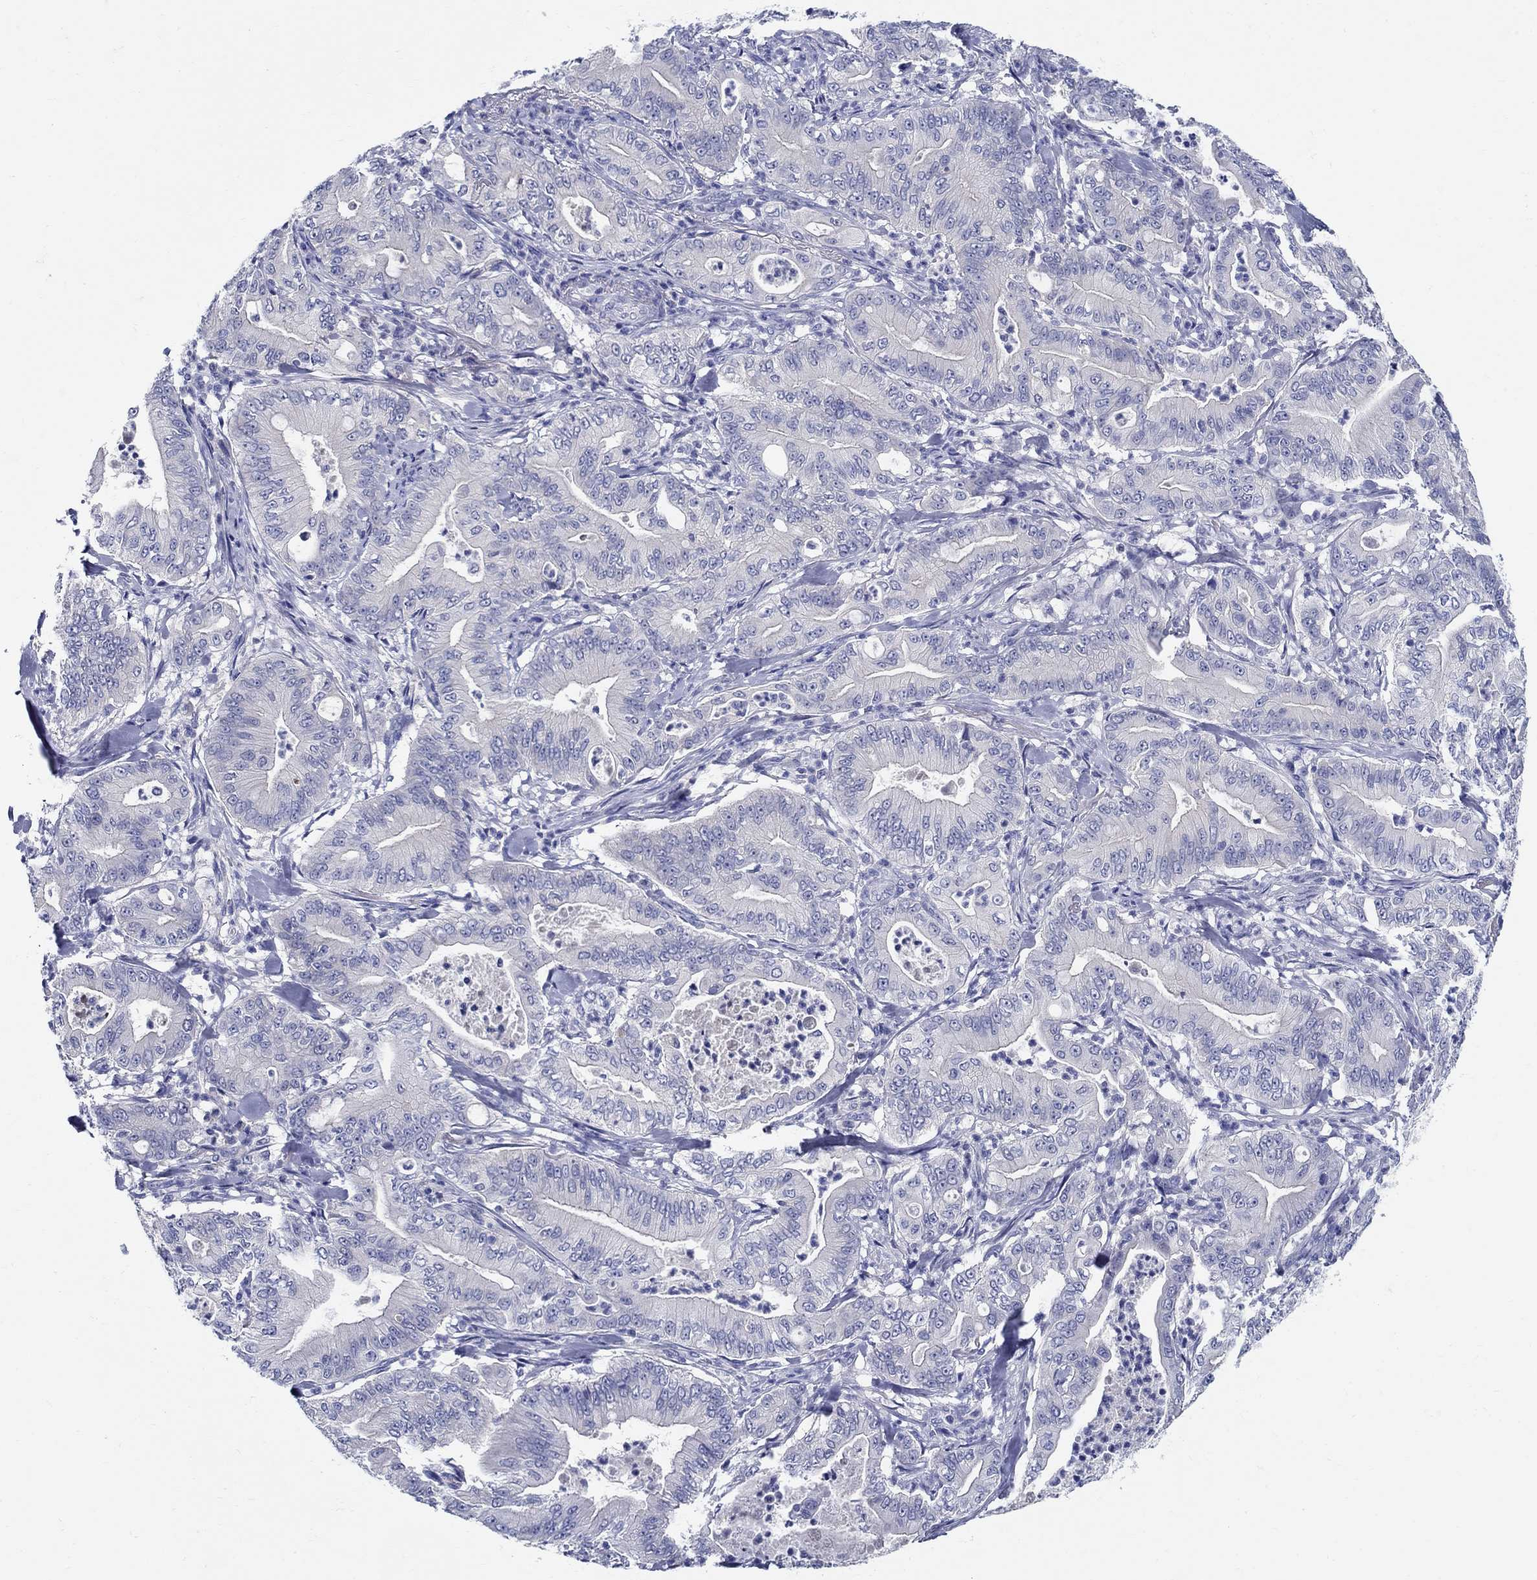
{"staining": {"intensity": "negative", "quantity": "none", "location": "none"}, "tissue": "pancreatic cancer", "cell_type": "Tumor cells", "image_type": "cancer", "snomed": [{"axis": "morphology", "description": "Adenocarcinoma, NOS"}, {"axis": "topography", "description": "Pancreas"}], "caption": "Tumor cells show no significant positivity in pancreatic cancer (adenocarcinoma).", "gene": "CRYGD", "patient": {"sex": "male", "age": 71}}